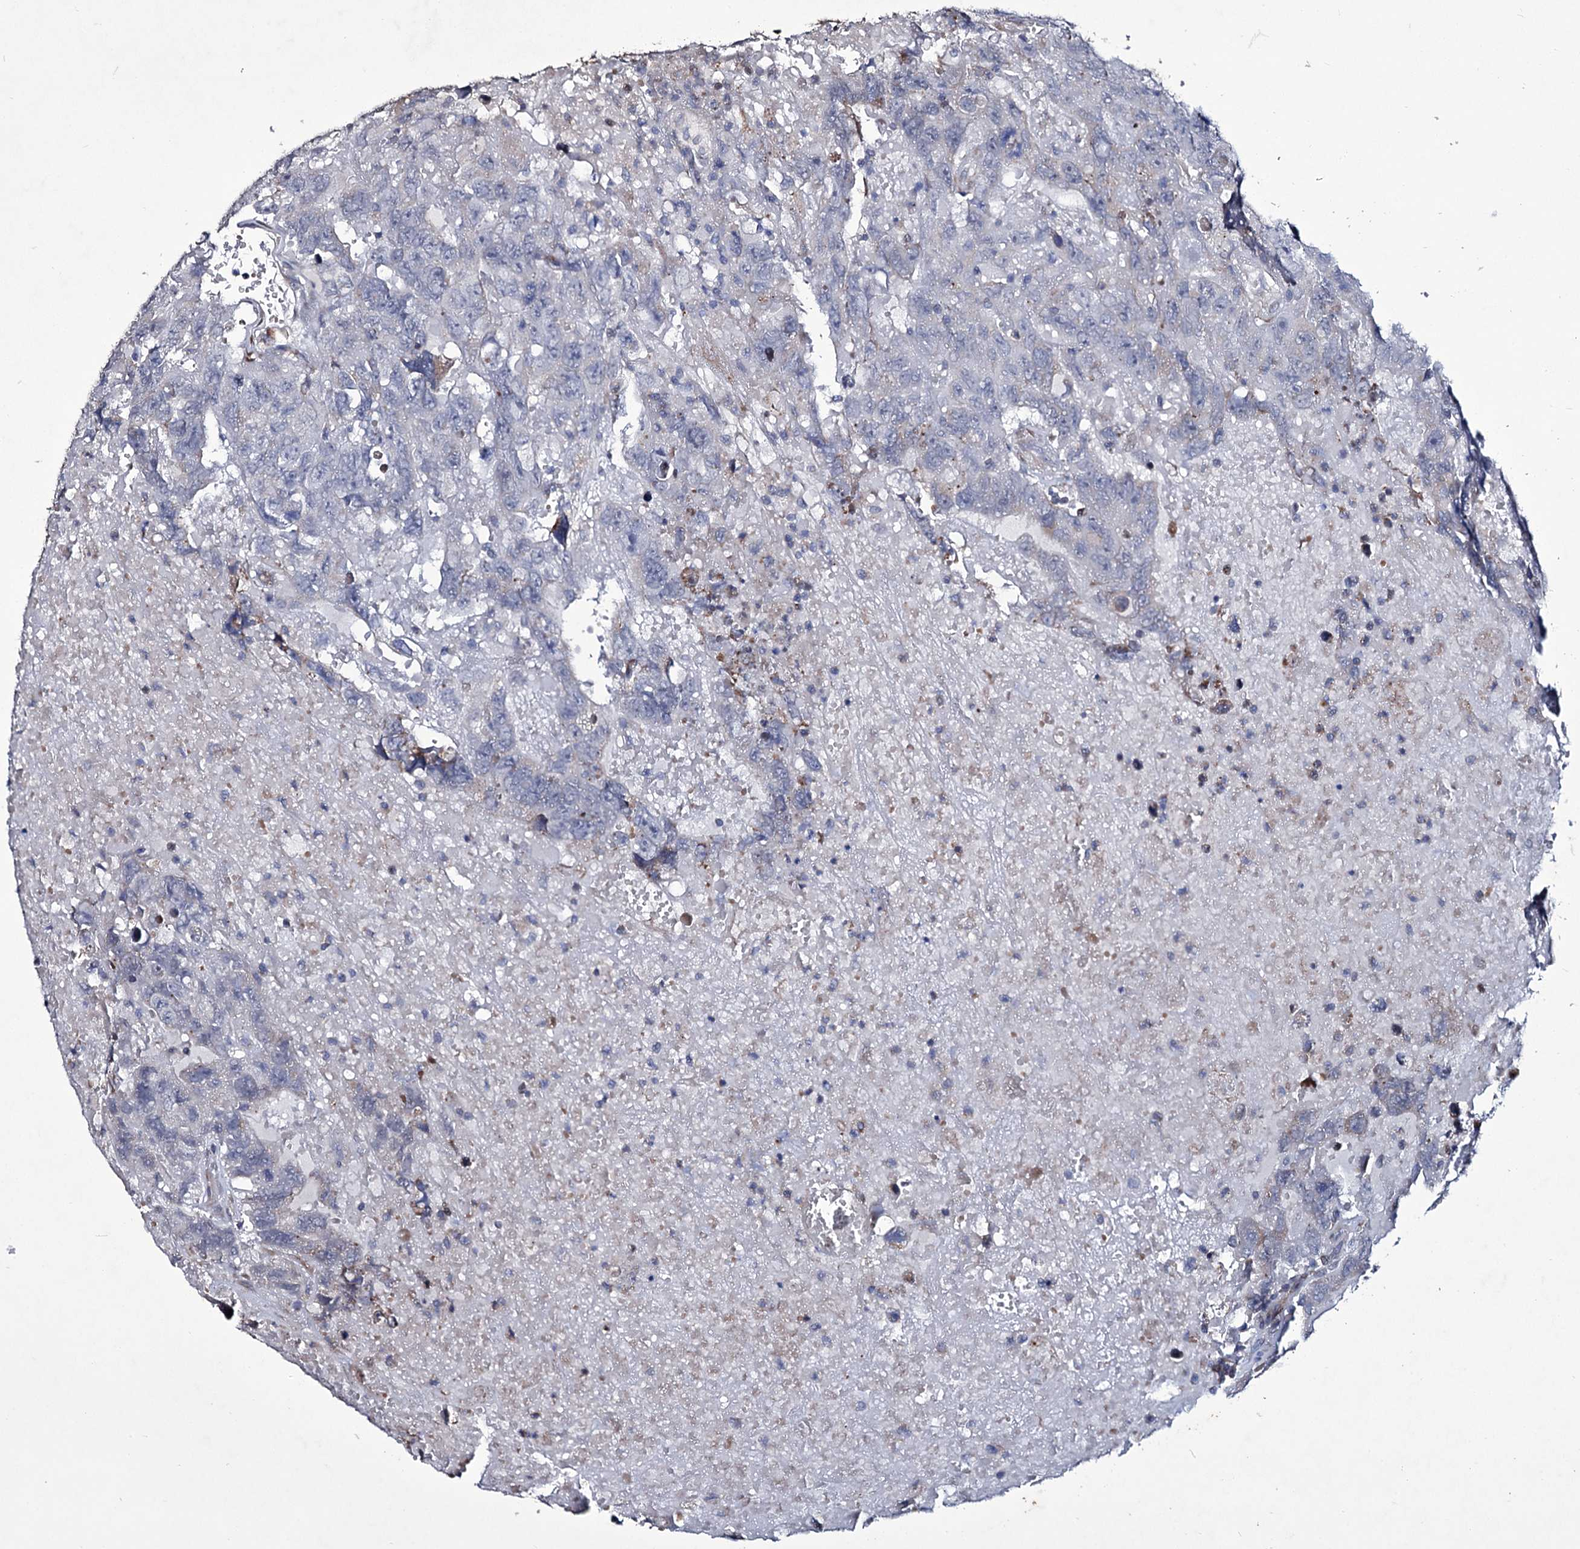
{"staining": {"intensity": "negative", "quantity": "none", "location": "none"}, "tissue": "testis cancer", "cell_type": "Tumor cells", "image_type": "cancer", "snomed": [{"axis": "morphology", "description": "Carcinoma, Embryonal, NOS"}, {"axis": "topography", "description": "Testis"}], "caption": "Tumor cells show no significant positivity in testis embryonal carcinoma.", "gene": "TUBGCP5", "patient": {"sex": "male", "age": 45}}